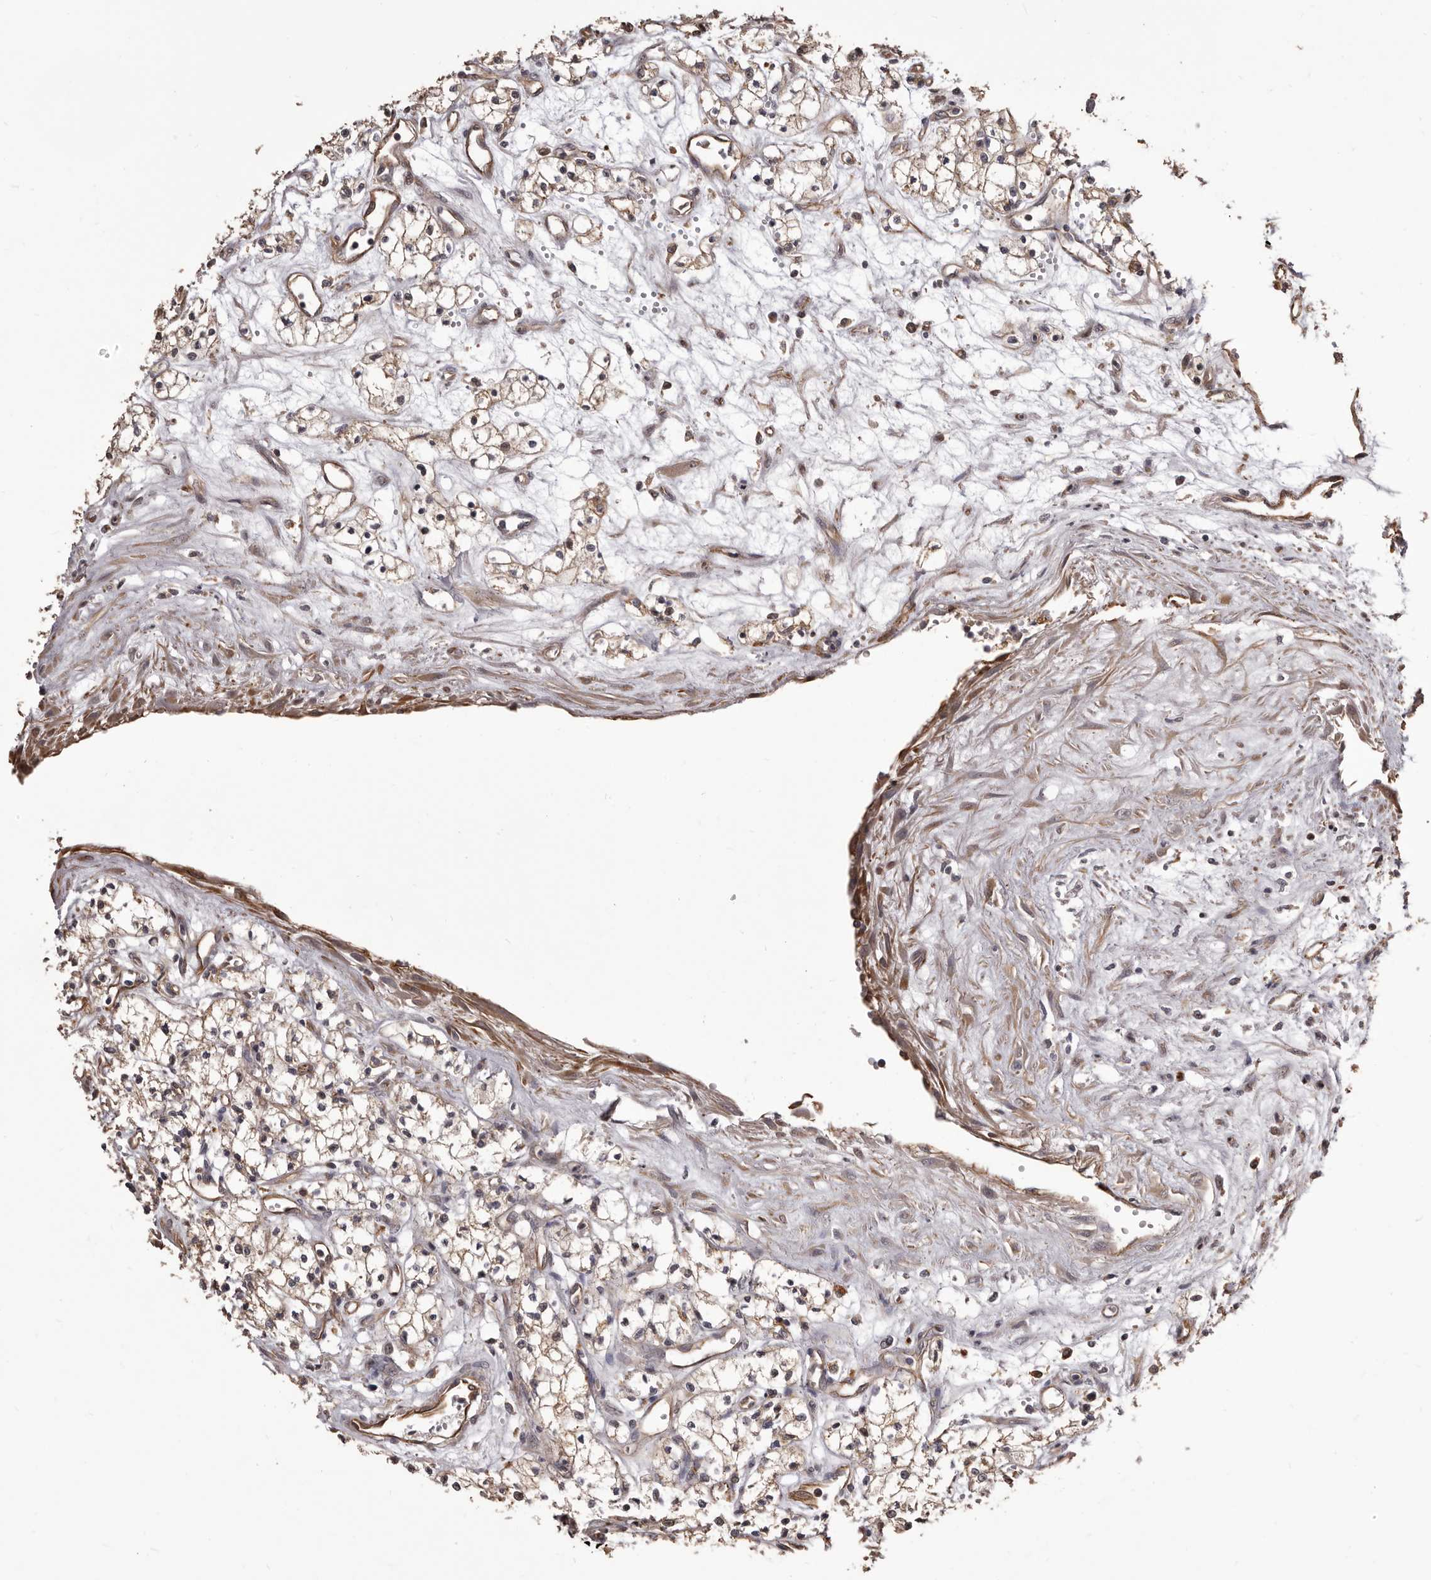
{"staining": {"intensity": "weak", "quantity": "<25%", "location": "cytoplasmic/membranous"}, "tissue": "renal cancer", "cell_type": "Tumor cells", "image_type": "cancer", "snomed": [{"axis": "morphology", "description": "Adenocarcinoma, NOS"}, {"axis": "topography", "description": "Kidney"}], "caption": "High power microscopy micrograph of an immunohistochemistry histopathology image of renal cancer, revealing no significant staining in tumor cells. (Brightfield microscopy of DAB (3,3'-diaminobenzidine) IHC at high magnification).", "gene": "ALPK1", "patient": {"sex": "male", "age": 59}}